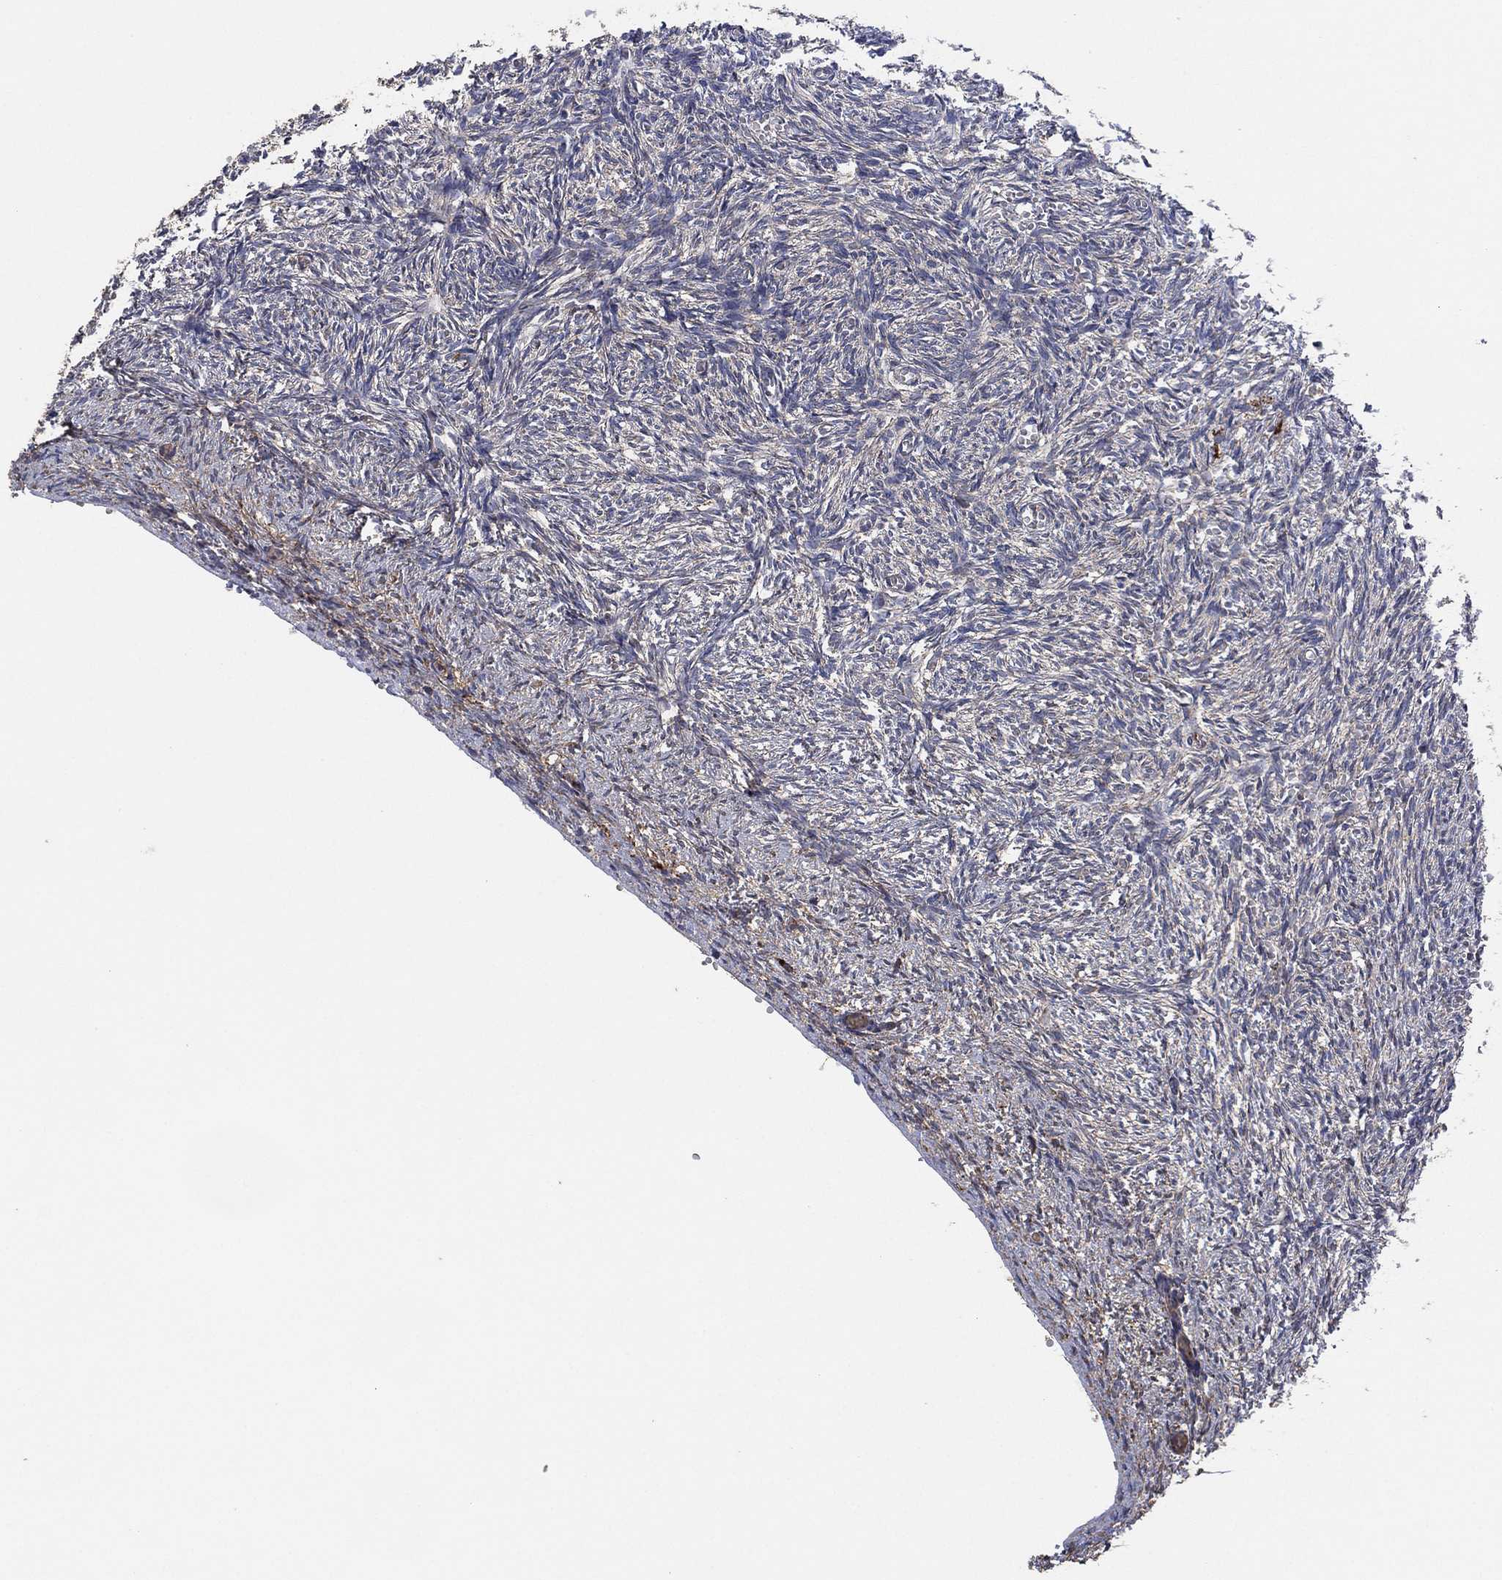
{"staining": {"intensity": "weak", "quantity": "<25%", "location": "cytoplasmic/membranous"}, "tissue": "ovary", "cell_type": "Ovarian stroma cells", "image_type": "normal", "snomed": [{"axis": "morphology", "description": "Normal tissue, NOS"}, {"axis": "topography", "description": "Ovary"}], "caption": "Ovarian stroma cells show no significant protein expression in benign ovary. (DAB (3,3'-diaminobenzidine) immunohistochemistry (IHC) visualized using brightfield microscopy, high magnification).", "gene": "LIMD1", "patient": {"sex": "female", "age": 43}}